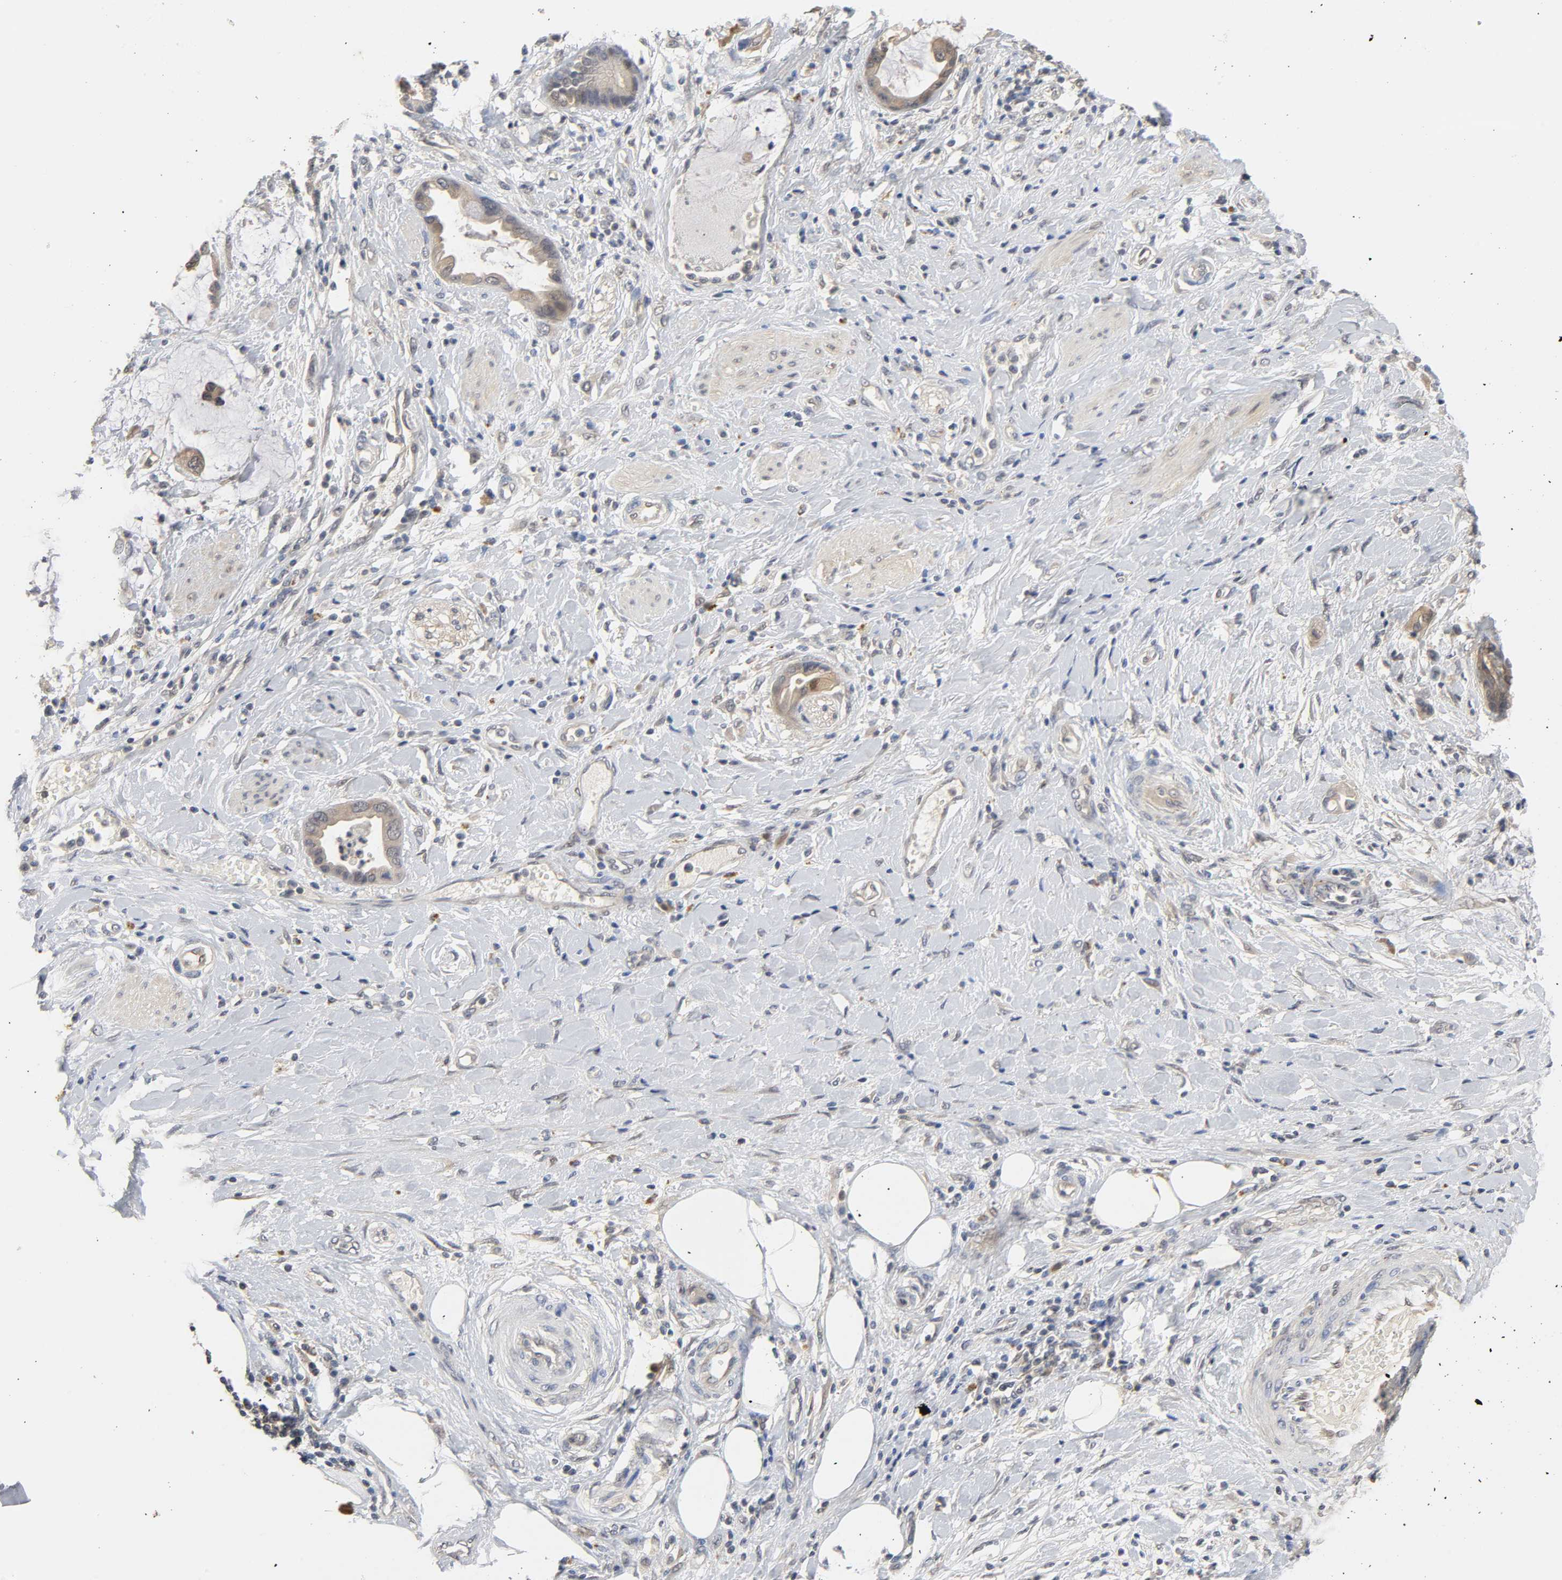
{"staining": {"intensity": "weak", "quantity": ">75%", "location": "cytoplasmic/membranous,nuclear"}, "tissue": "pancreatic cancer", "cell_type": "Tumor cells", "image_type": "cancer", "snomed": [{"axis": "morphology", "description": "Adenocarcinoma, NOS"}, {"axis": "morphology", "description": "Adenocarcinoma, metastatic, NOS"}, {"axis": "topography", "description": "Lymph node"}, {"axis": "topography", "description": "Pancreas"}, {"axis": "topography", "description": "Duodenum"}], "caption": "The micrograph reveals staining of pancreatic adenocarcinoma, revealing weak cytoplasmic/membranous and nuclear protein positivity (brown color) within tumor cells. (Brightfield microscopy of DAB IHC at high magnification).", "gene": "MIF", "patient": {"sex": "female", "age": 64}}